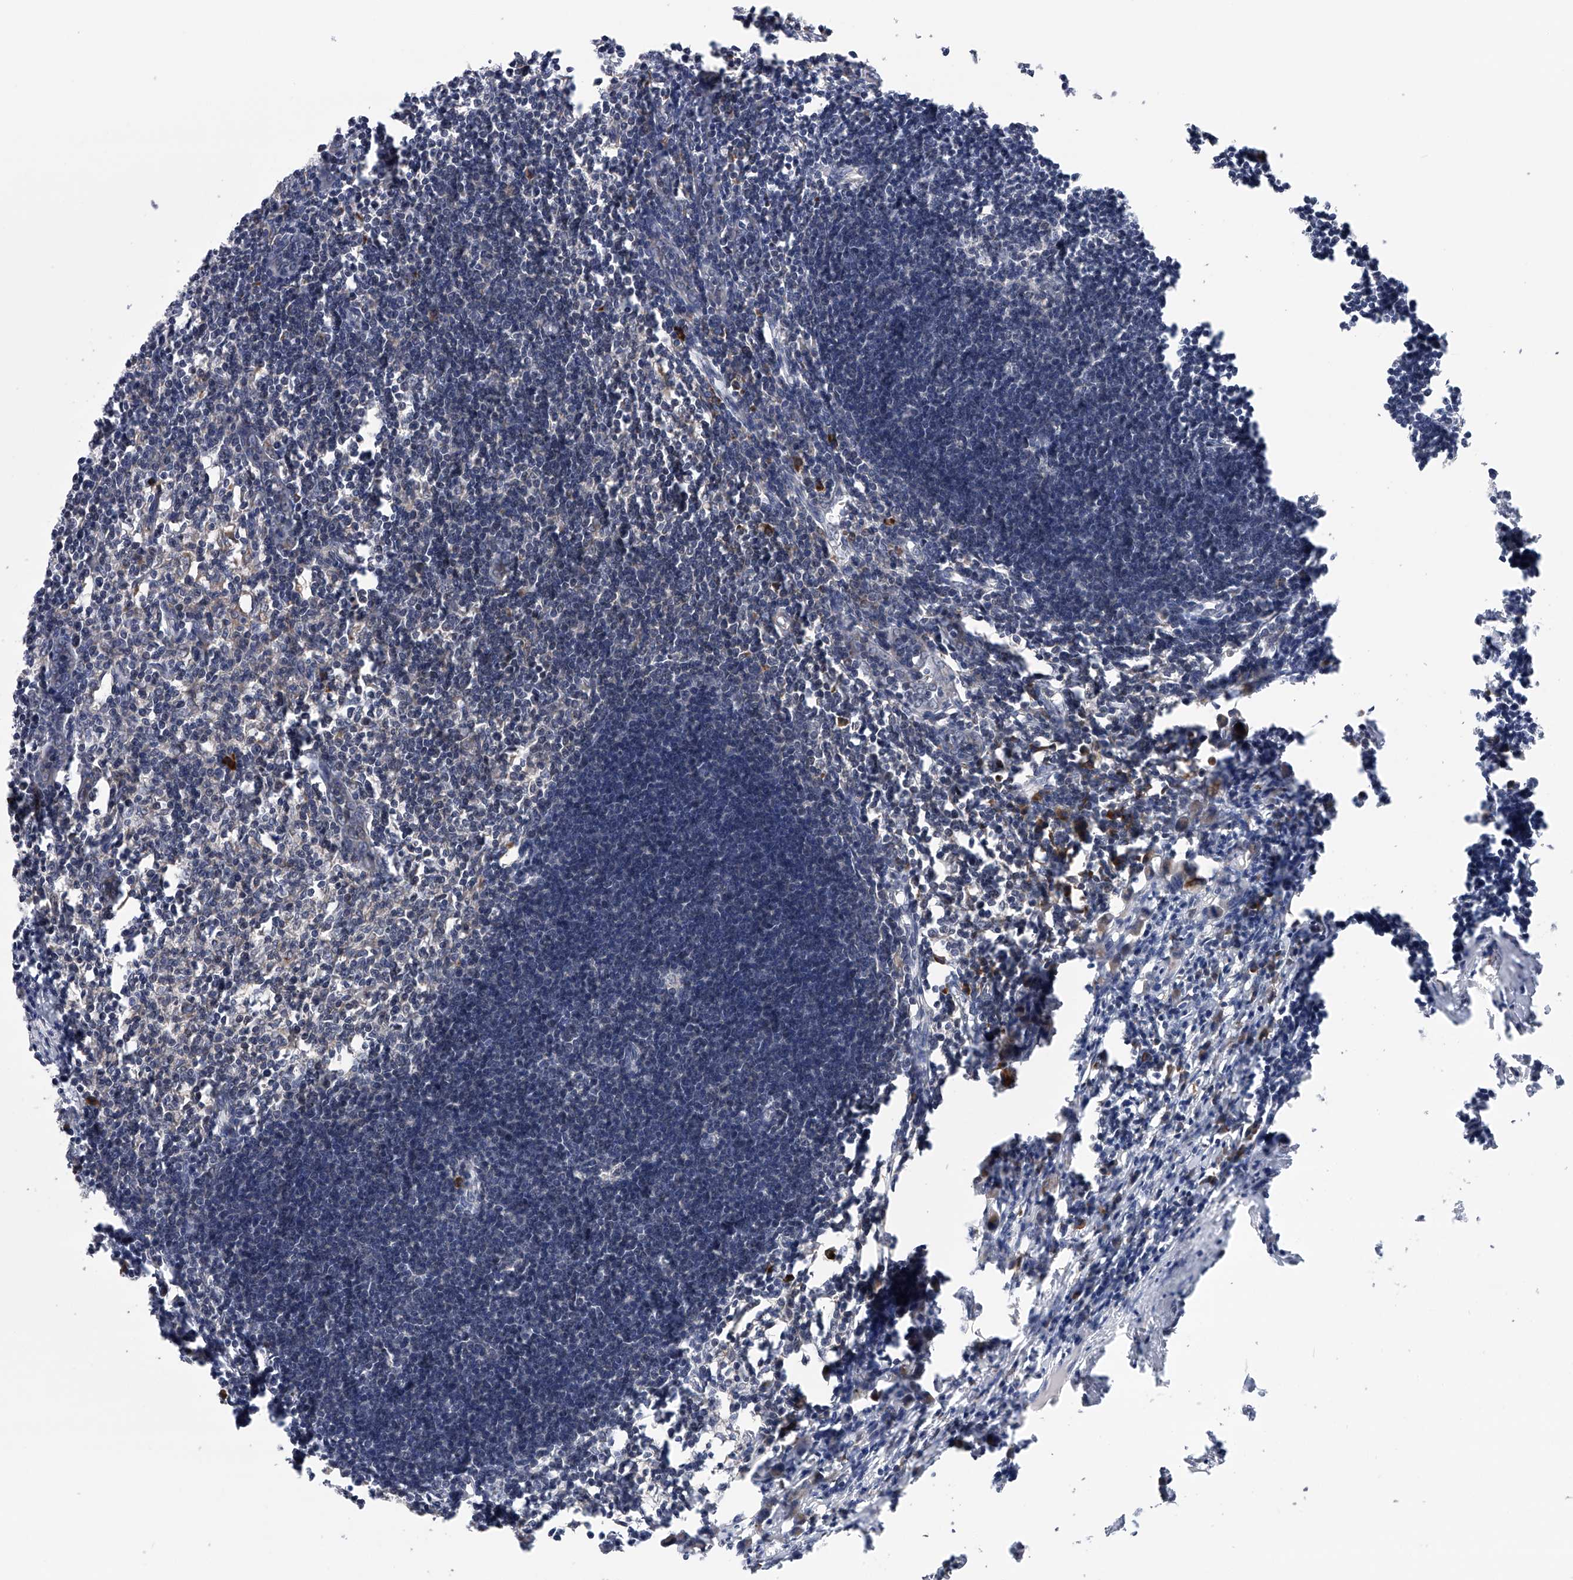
{"staining": {"intensity": "weak", "quantity": "<25%", "location": "cytoplasmic/membranous"}, "tissue": "lymph node", "cell_type": "Germinal center cells", "image_type": "normal", "snomed": [{"axis": "morphology", "description": "Normal tissue, NOS"}, {"axis": "morphology", "description": "Malignant melanoma, Metastatic site"}, {"axis": "topography", "description": "Lymph node"}], "caption": "IHC photomicrograph of unremarkable lymph node: human lymph node stained with DAB exhibits no significant protein staining in germinal center cells.", "gene": "SPOCK1", "patient": {"sex": "male", "age": 41}}